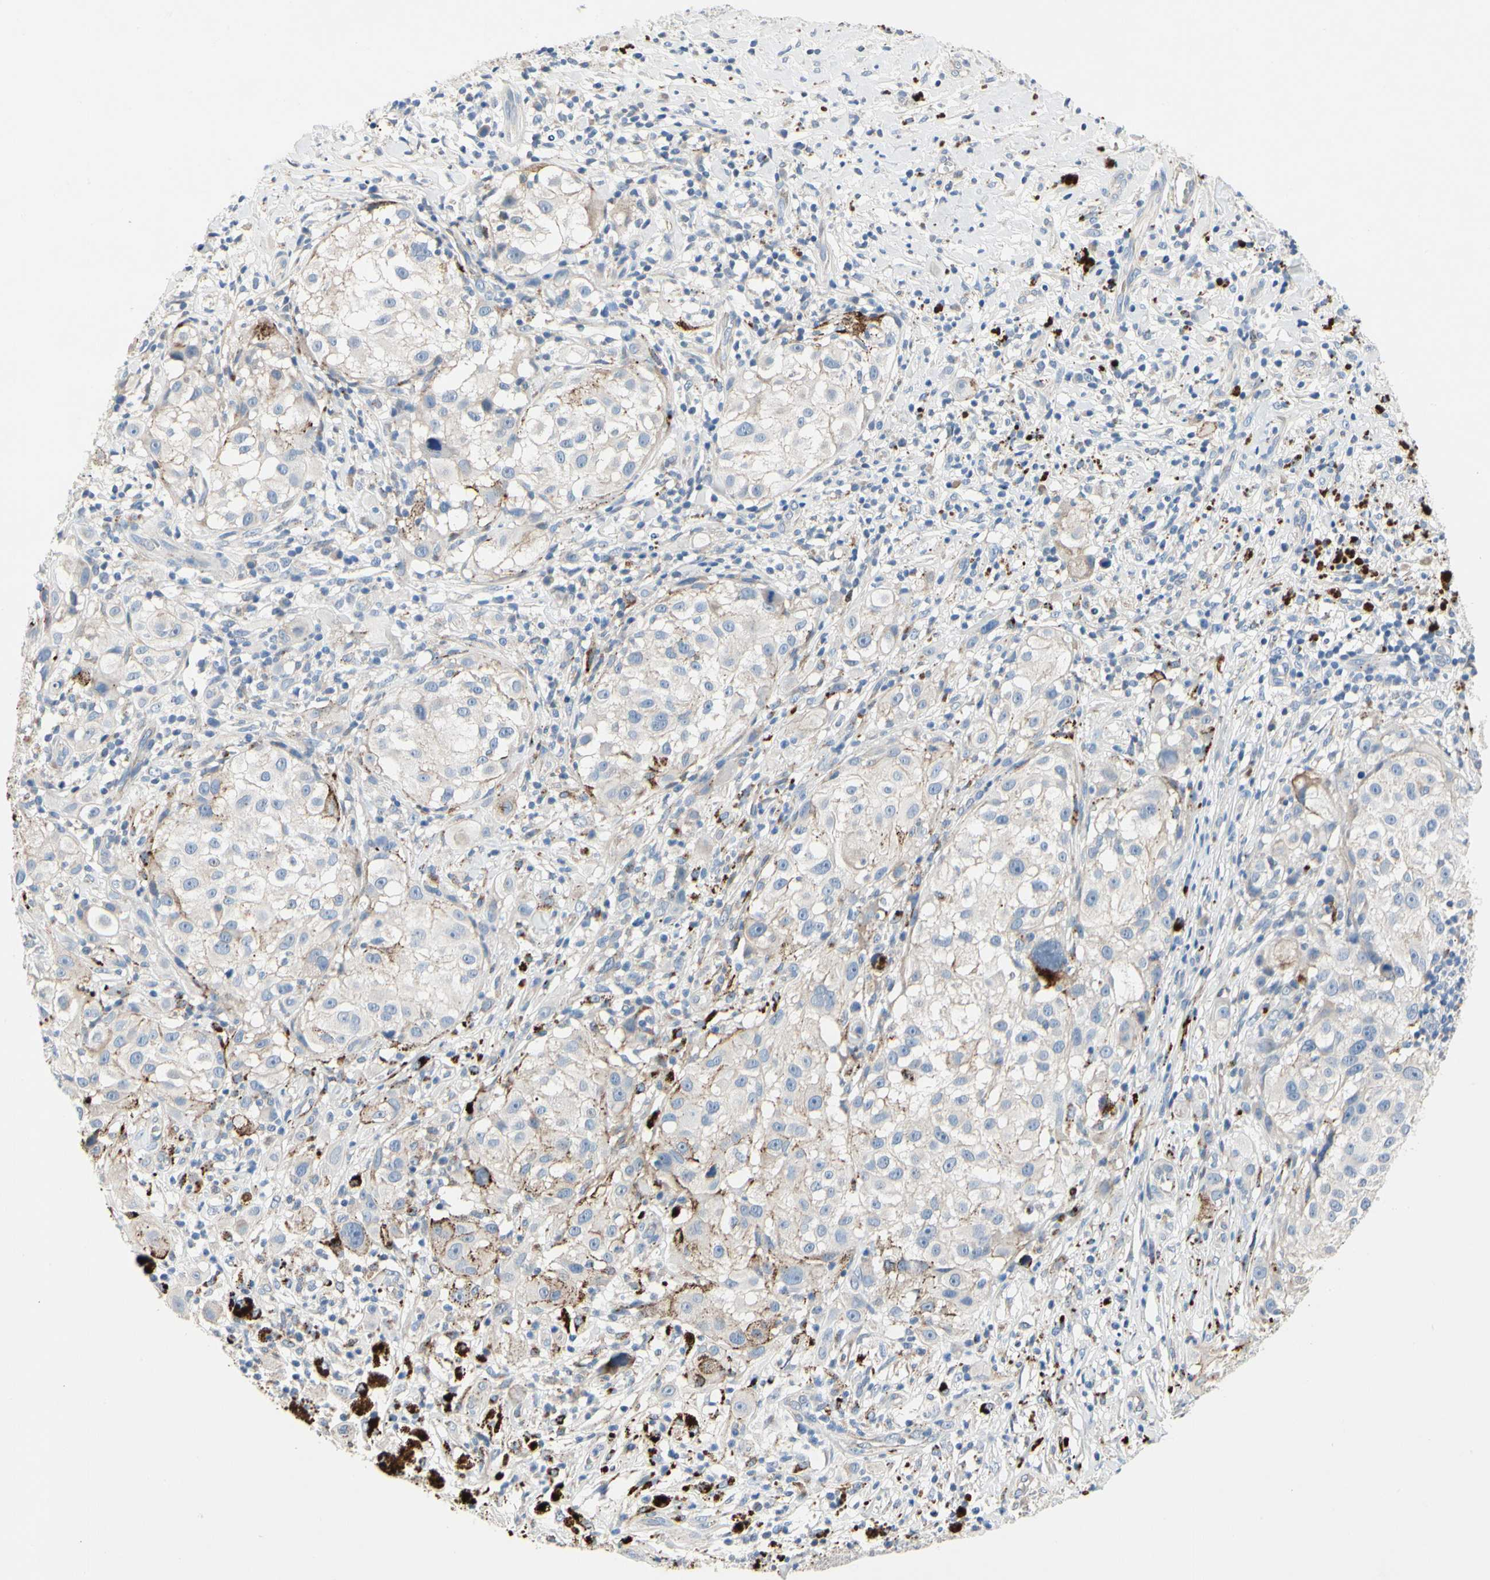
{"staining": {"intensity": "moderate", "quantity": "<25%", "location": "cytoplasmic/membranous"}, "tissue": "melanoma", "cell_type": "Tumor cells", "image_type": "cancer", "snomed": [{"axis": "morphology", "description": "Necrosis, NOS"}, {"axis": "morphology", "description": "Malignant melanoma, NOS"}, {"axis": "topography", "description": "Skin"}], "caption": "Protein expression analysis of melanoma demonstrates moderate cytoplasmic/membranous staining in about <25% of tumor cells. (Stains: DAB in brown, nuclei in blue, Microscopy: brightfield microscopy at high magnification).", "gene": "RETSAT", "patient": {"sex": "female", "age": 87}}